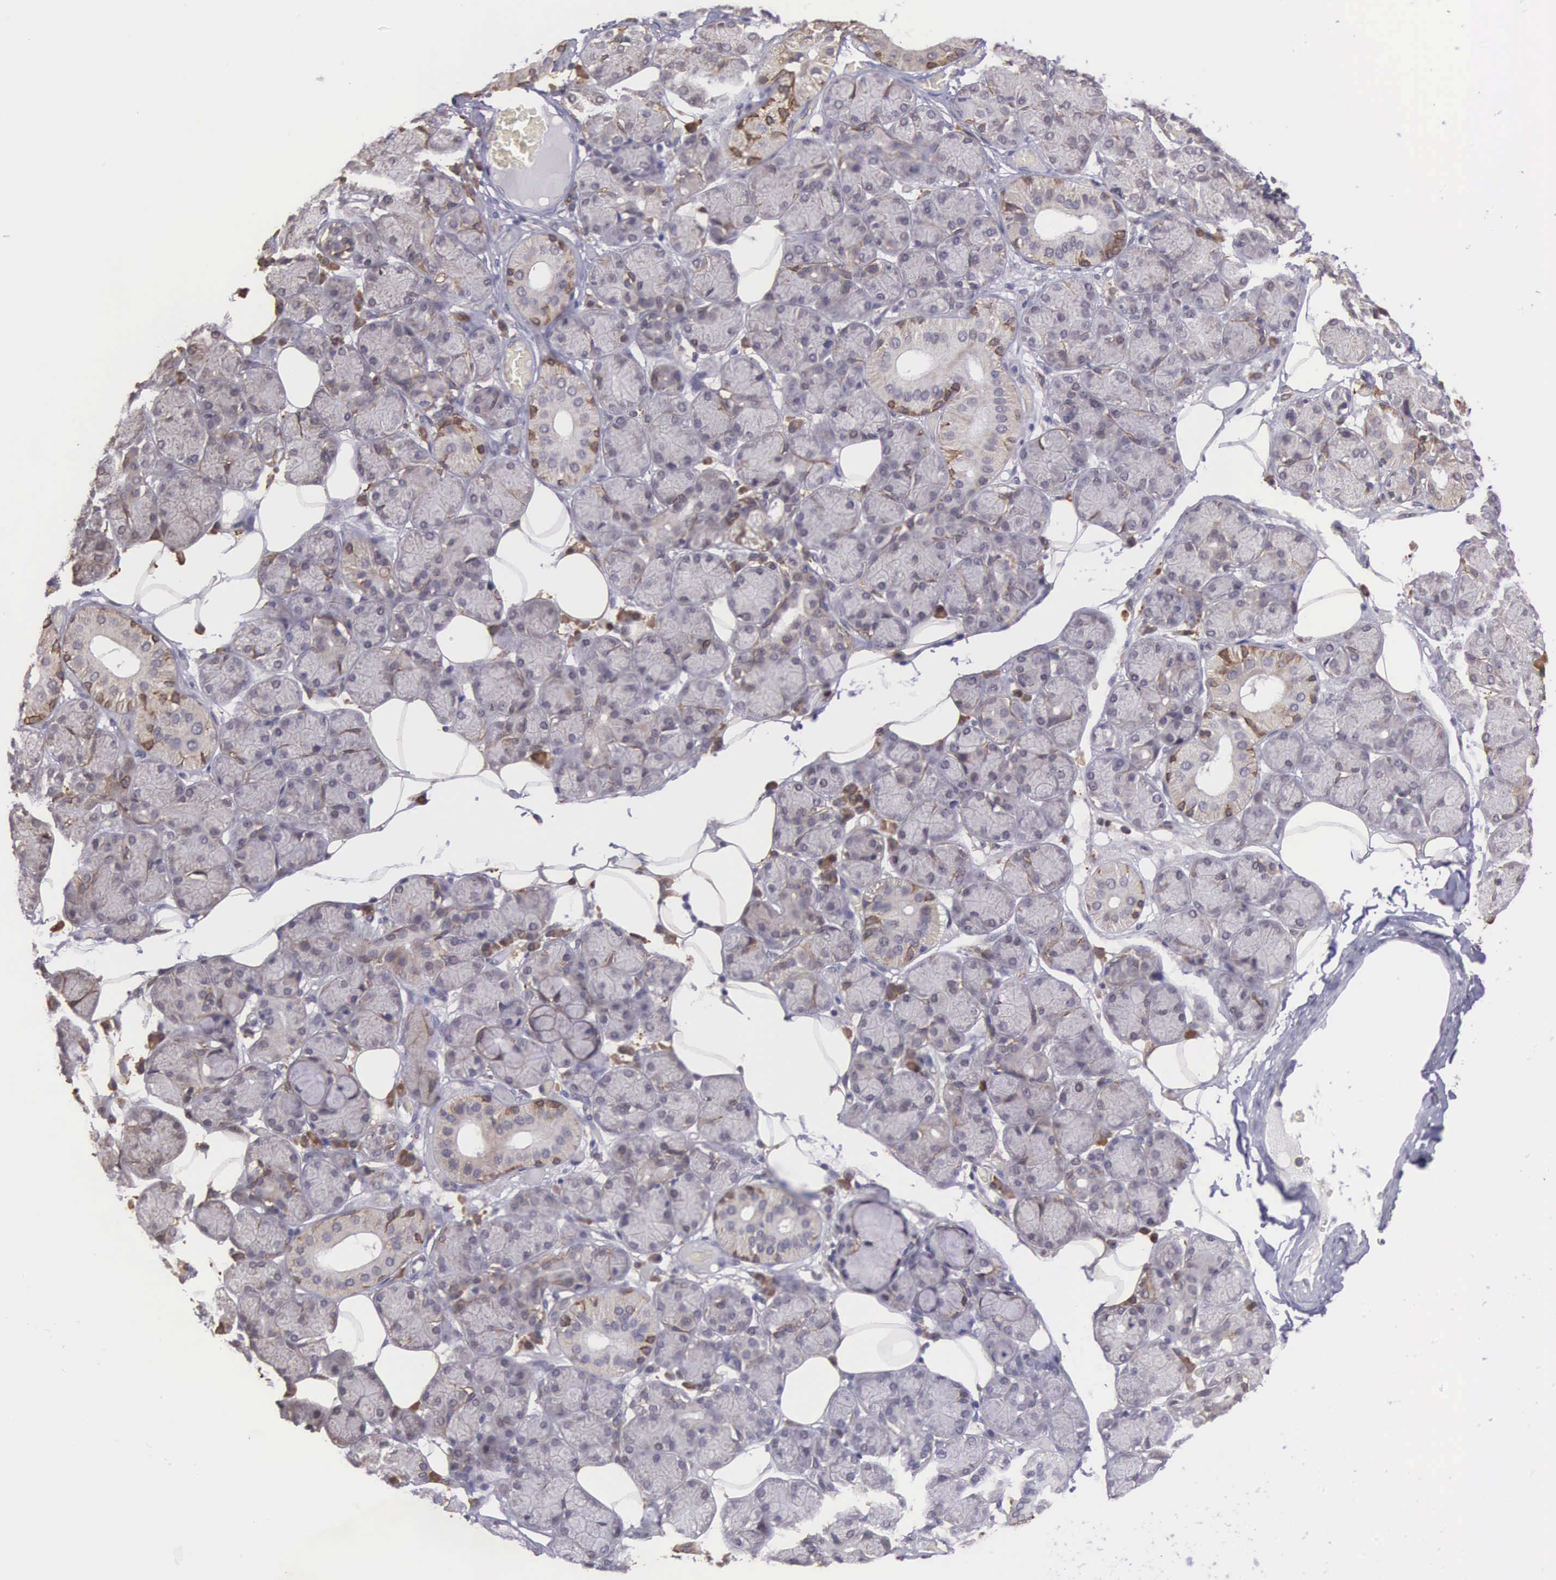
{"staining": {"intensity": "negative", "quantity": "none", "location": "none"}, "tissue": "salivary gland", "cell_type": "Glandular cells", "image_type": "normal", "snomed": [{"axis": "morphology", "description": "Normal tissue, NOS"}, {"axis": "topography", "description": "Salivary gland"}], "caption": "Immunohistochemistry (IHC) micrograph of normal salivary gland: salivary gland stained with DAB (3,3'-diaminobenzidine) reveals no significant protein expression in glandular cells.", "gene": "SLC25A21", "patient": {"sex": "male", "age": 54}}